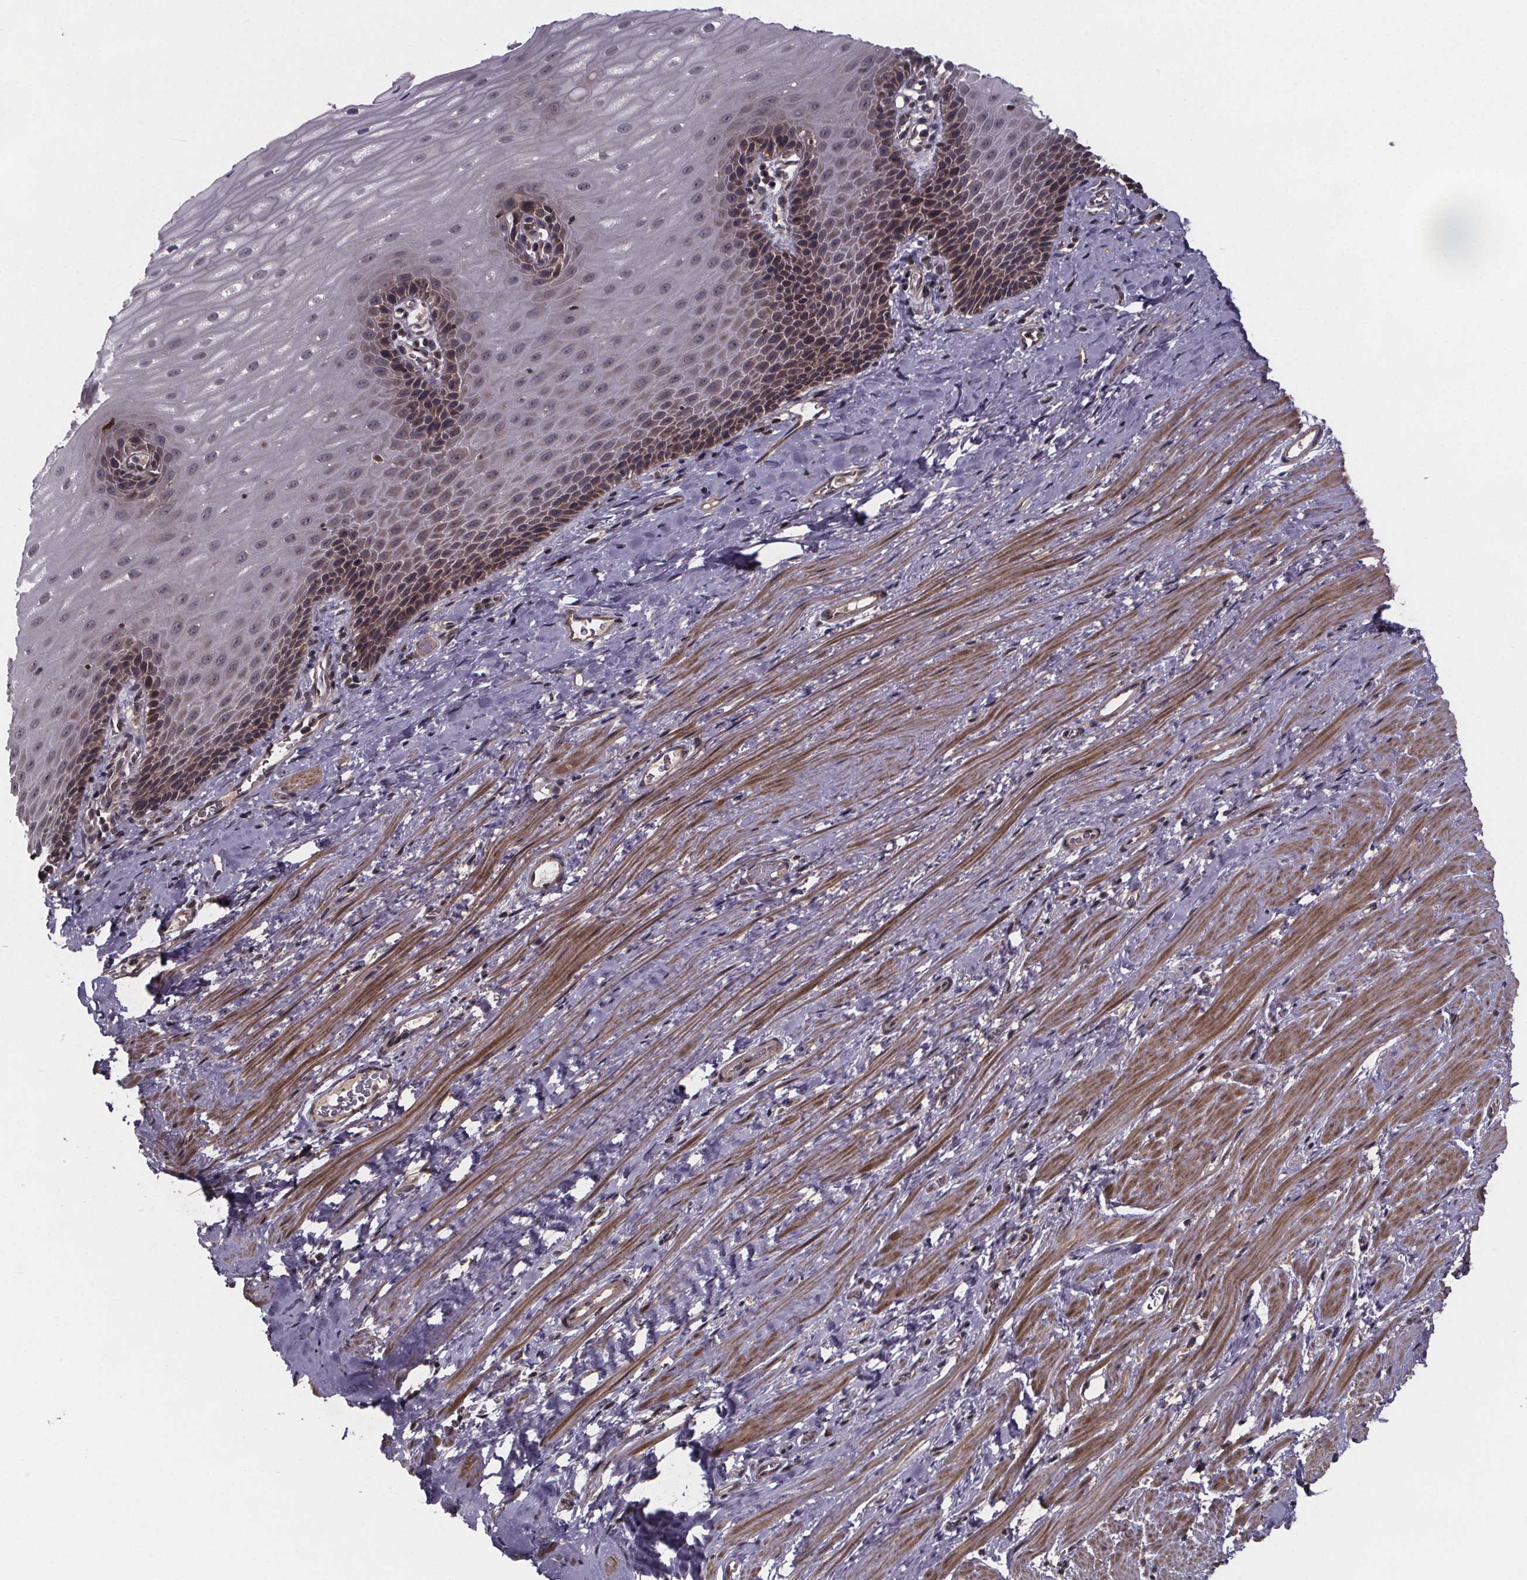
{"staining": {"intensity": "weak", "quantity": "25%-75%", "location": "cytoplasmic/membranous"}, "tissue": "esophagus", "cell_type": "Squamous epithelial cells", "image_type": "normal", "snomed": [{"axis": "morphology", "description": "Normal tissue, NOS"}, {"axis": "topography", "description": "Esophagus"}], "caption": "The micrograph exhibits immunohistochemical staining of normal esophagus. There is weak cytoplasmic/membranous positivity is seen in about 25%-75% of squamous epithelial cells. (DAB IHC with brightfield microscopy, high magnification).", "gene": "FN3KRP", "patient": {"sex": "male", "age": 64}}